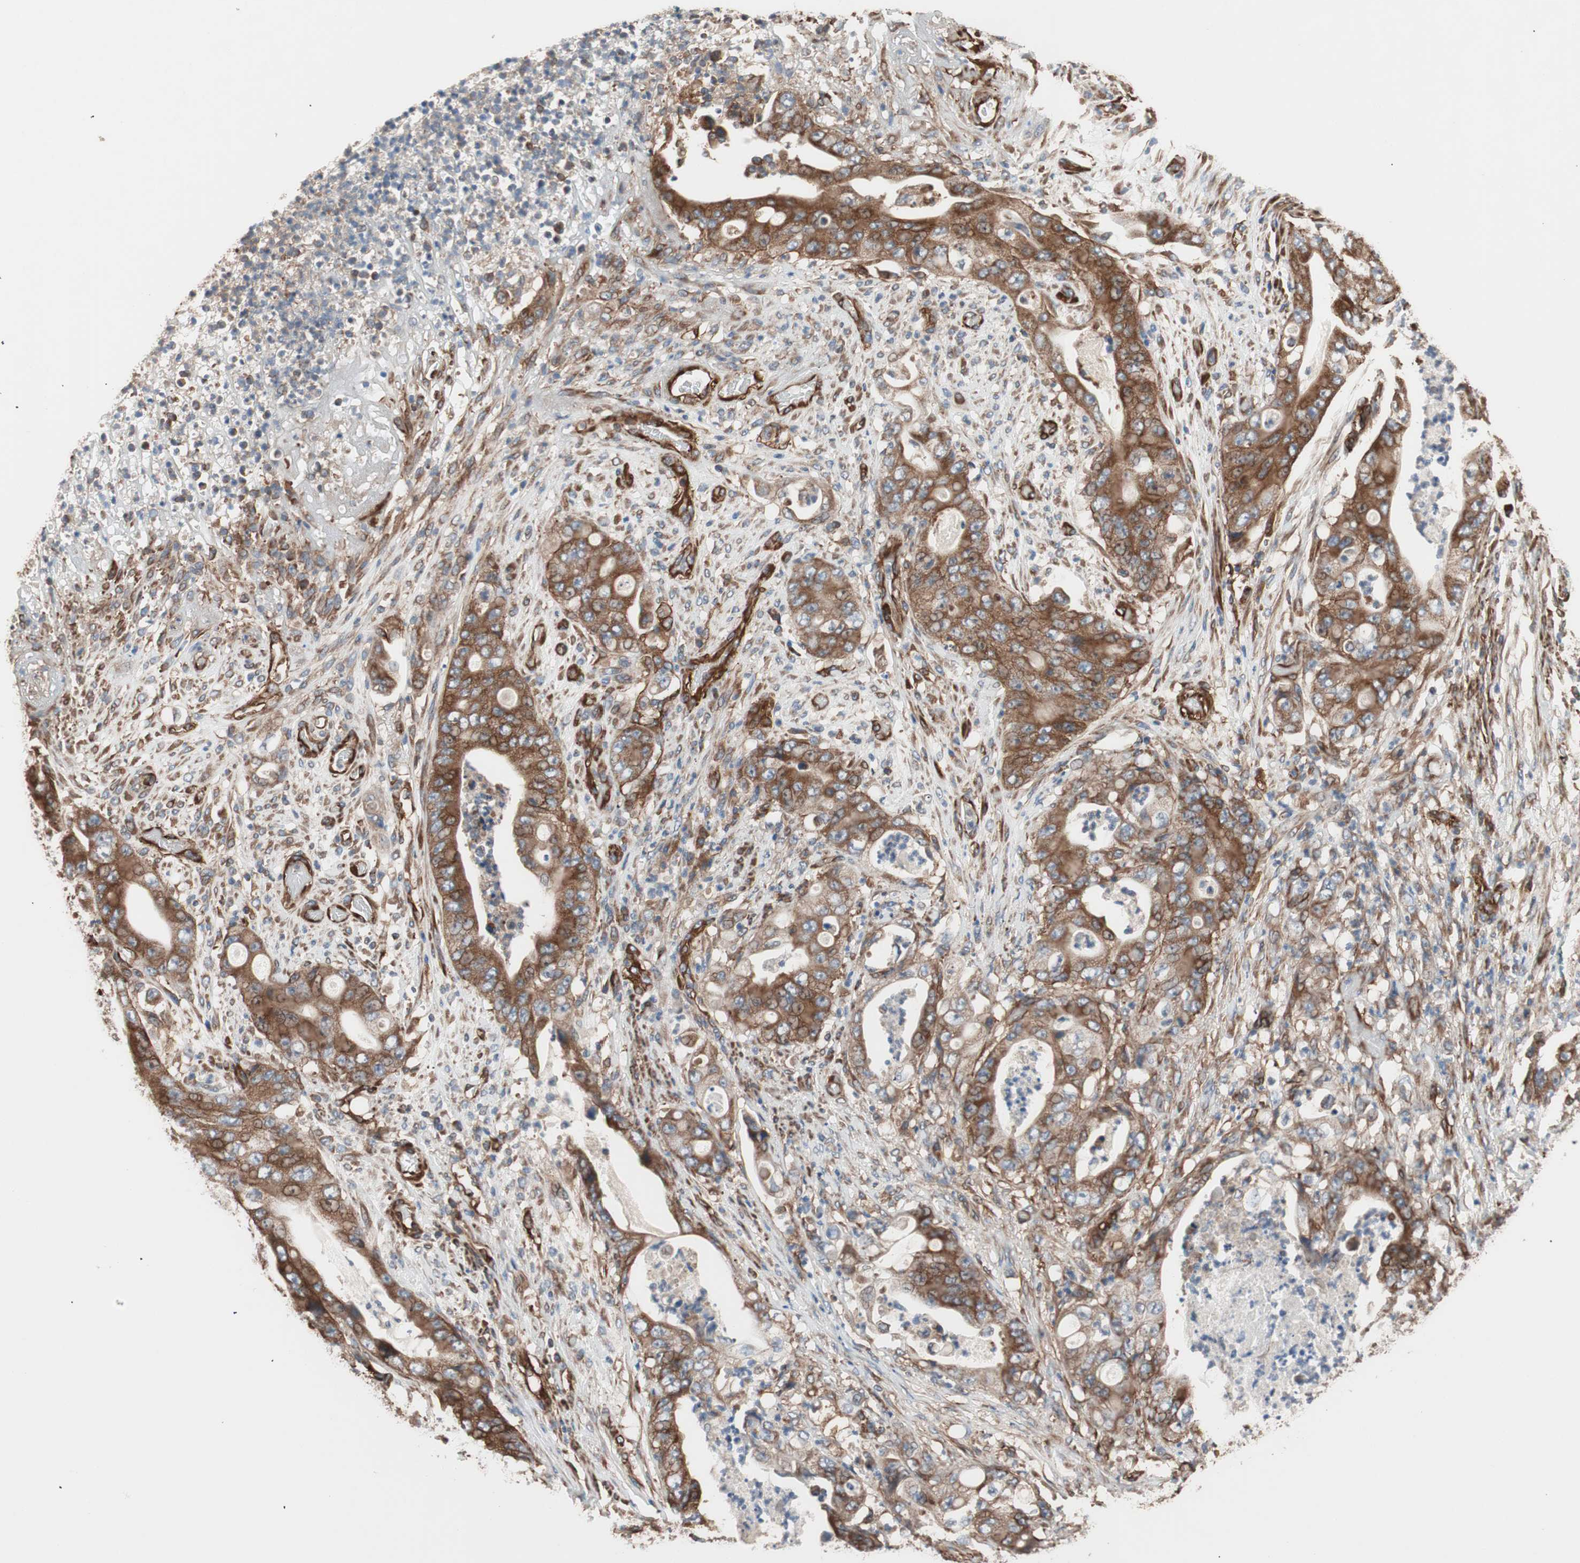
{"staining": {"intensity": "strong", "quantity": ">75%", "location": "cytoplasmic/membranous"}, "tissue": "stomach cancer", "cell_type": "Tumor cells", "image_type": "cancer", "snomed": [{"axis": "morphology", "description": "Adenocarcinoma, NOS"}, {"axis": "topography", "description": "Stomach"}], "caption": "Stomach cancer (adenocarcinoma) stained with immunohistochemistry reveals strong cytoplasmic/membranous expression in about >75% of tumor cells.", "gene": "GPSM2", "patient": {"sex": "female", "age": 73}}